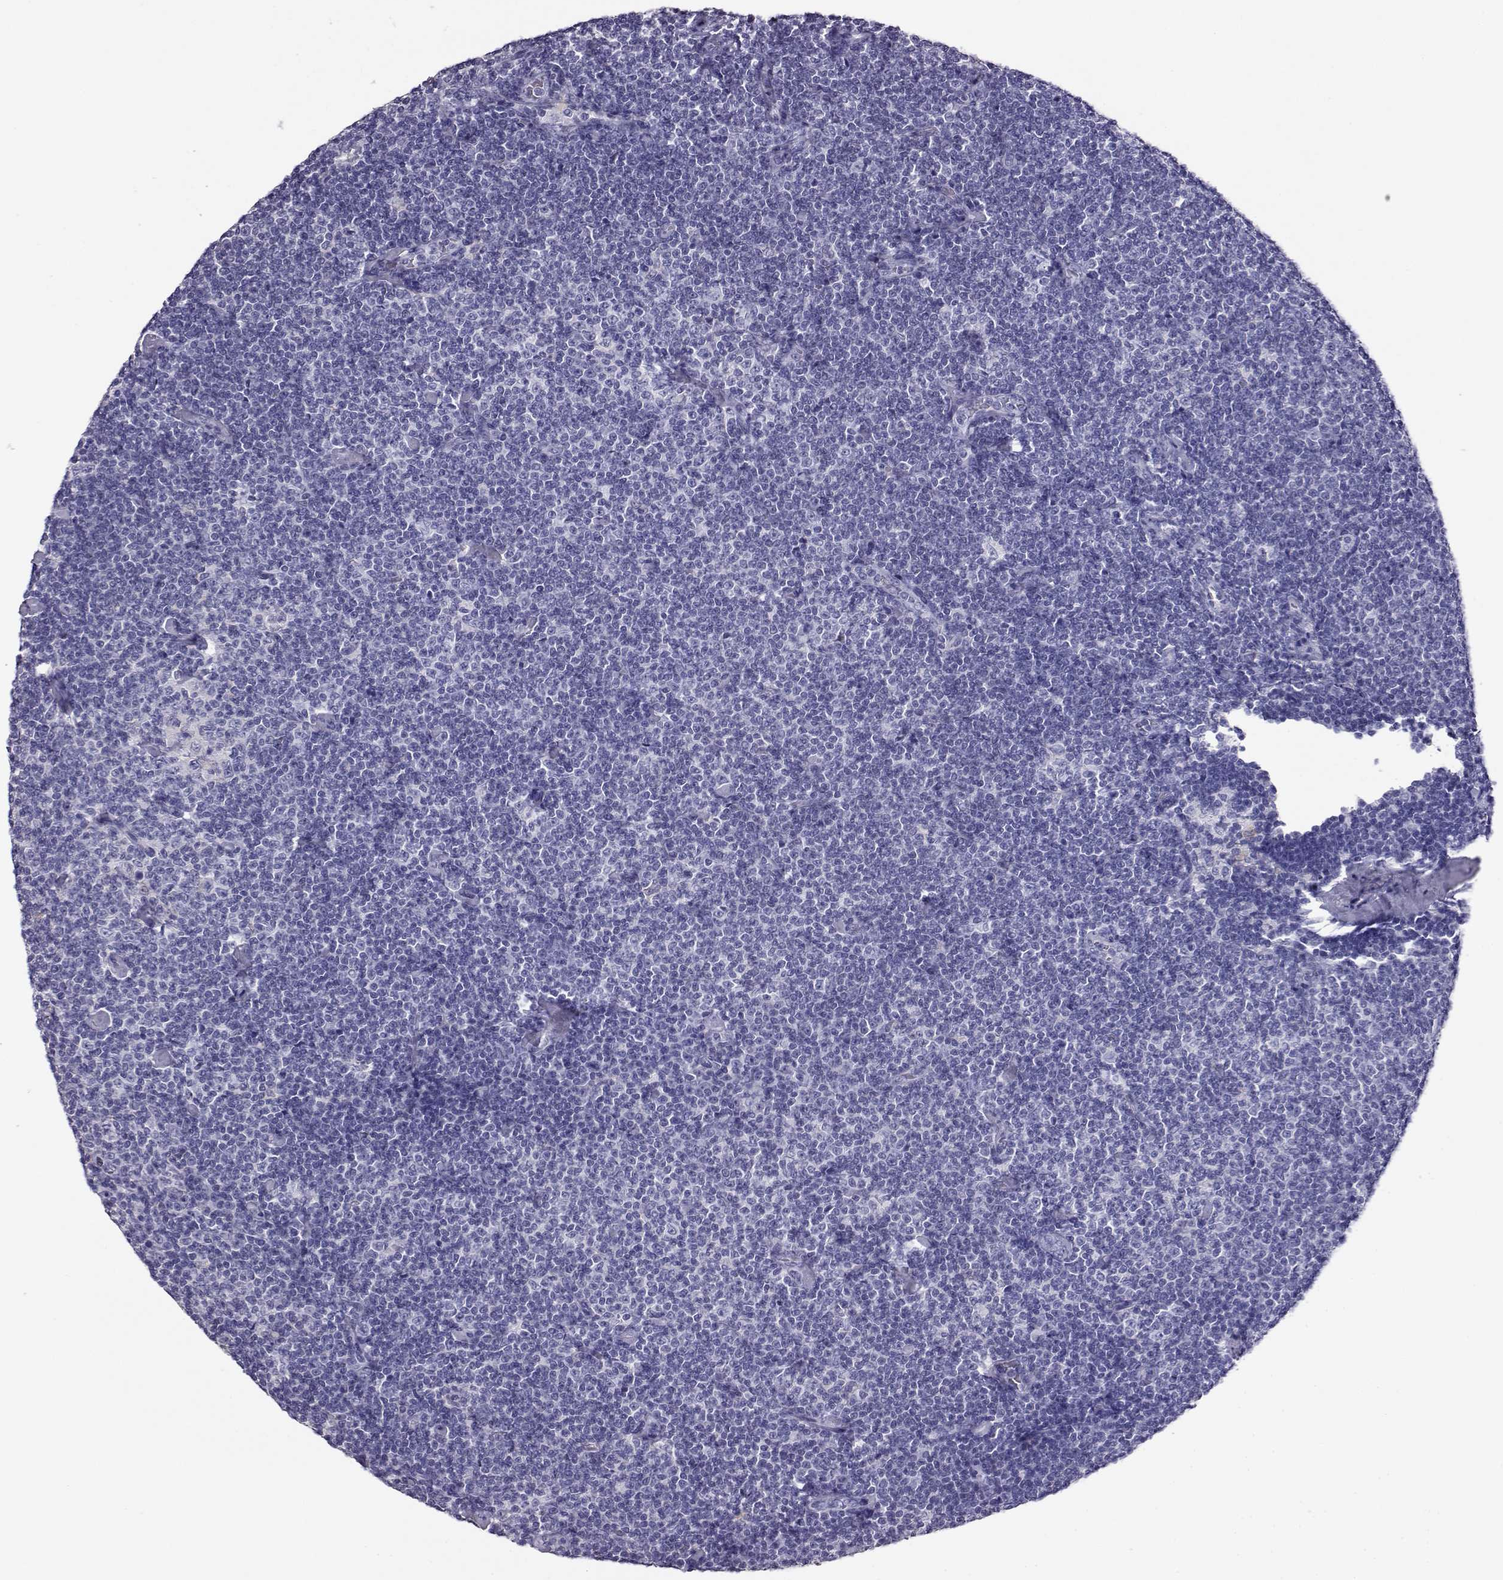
{"staining": {"intensity": "negative", "quantity": "none", "location": "none"}, "tissue": "lymphoma", "cell_type": "Tumor cells", "image_type": "cancer", "snomed": [{"axis": "morphology", "description": "Malignant lymphoma, non-Hodgkin's type, Low grade"}, {"axis": "topography", "description": "Lymph node"}], "caption": "There is no significant positivity in tumor cells of malignant lymphoma, non-Hodgkin's type (low-grade).", "gene": "AKR1B1", "patient": {"sex": "male", "age": 81}}